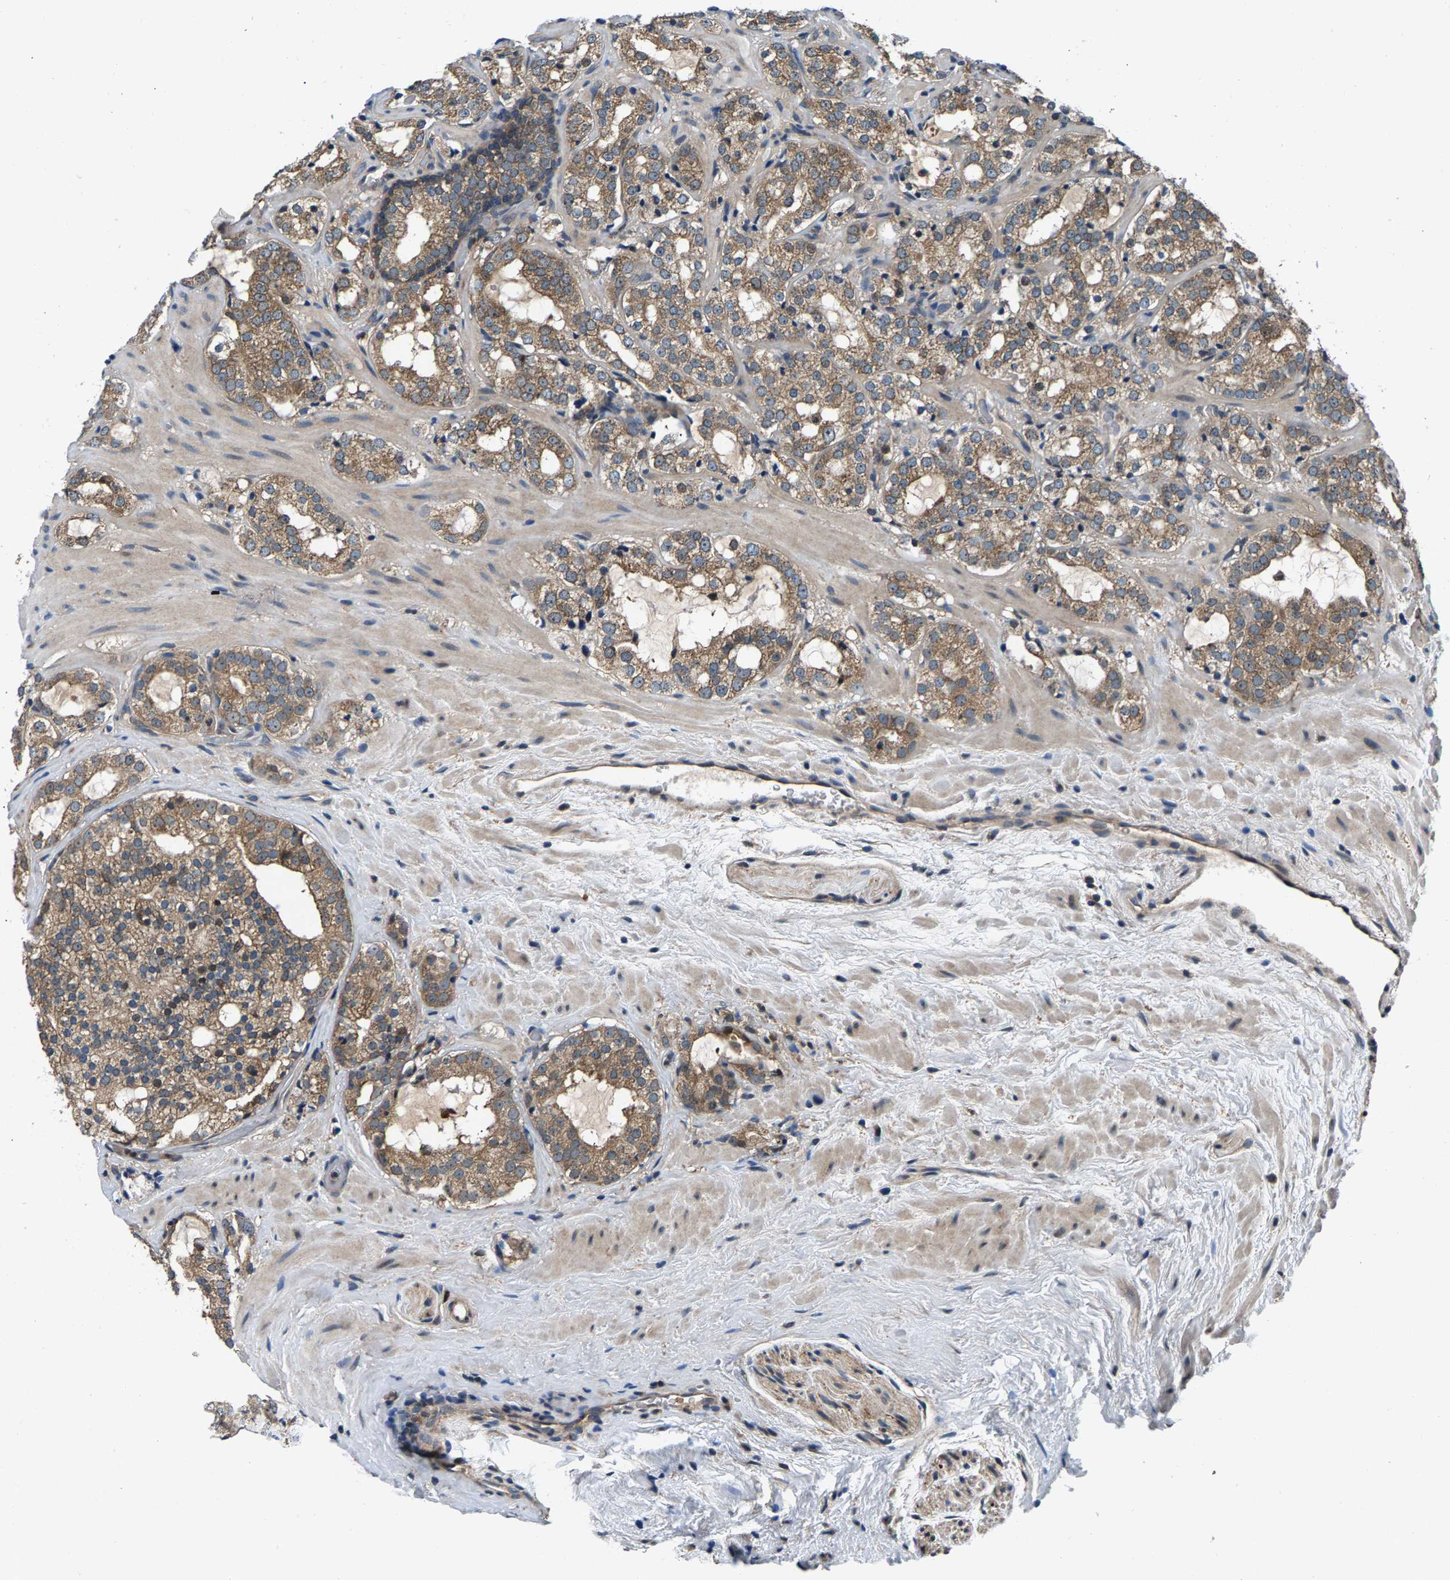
{"staining": {"intensity": "moderate", "quantity": ">75%", "location": "cytoplasmic/membranous"}, "tissue": "prostate cancer", "cell_type": "Tumor cells", "image_type": "cancer", "snomed": [{"axis": "morphology", "description": "Adenocarcinoma, High grade"}, {"axis": "topography", "description": "Prostate"}], "caption": "IHC image of prostate cancer stained for a protein (brown), which demonstrates medium levels of moderate cytoplasmic/membranous positivity in about >75% of tumor cells.", "gene": "FAM78A", "patient": {"sex": "male", "age": 64}}